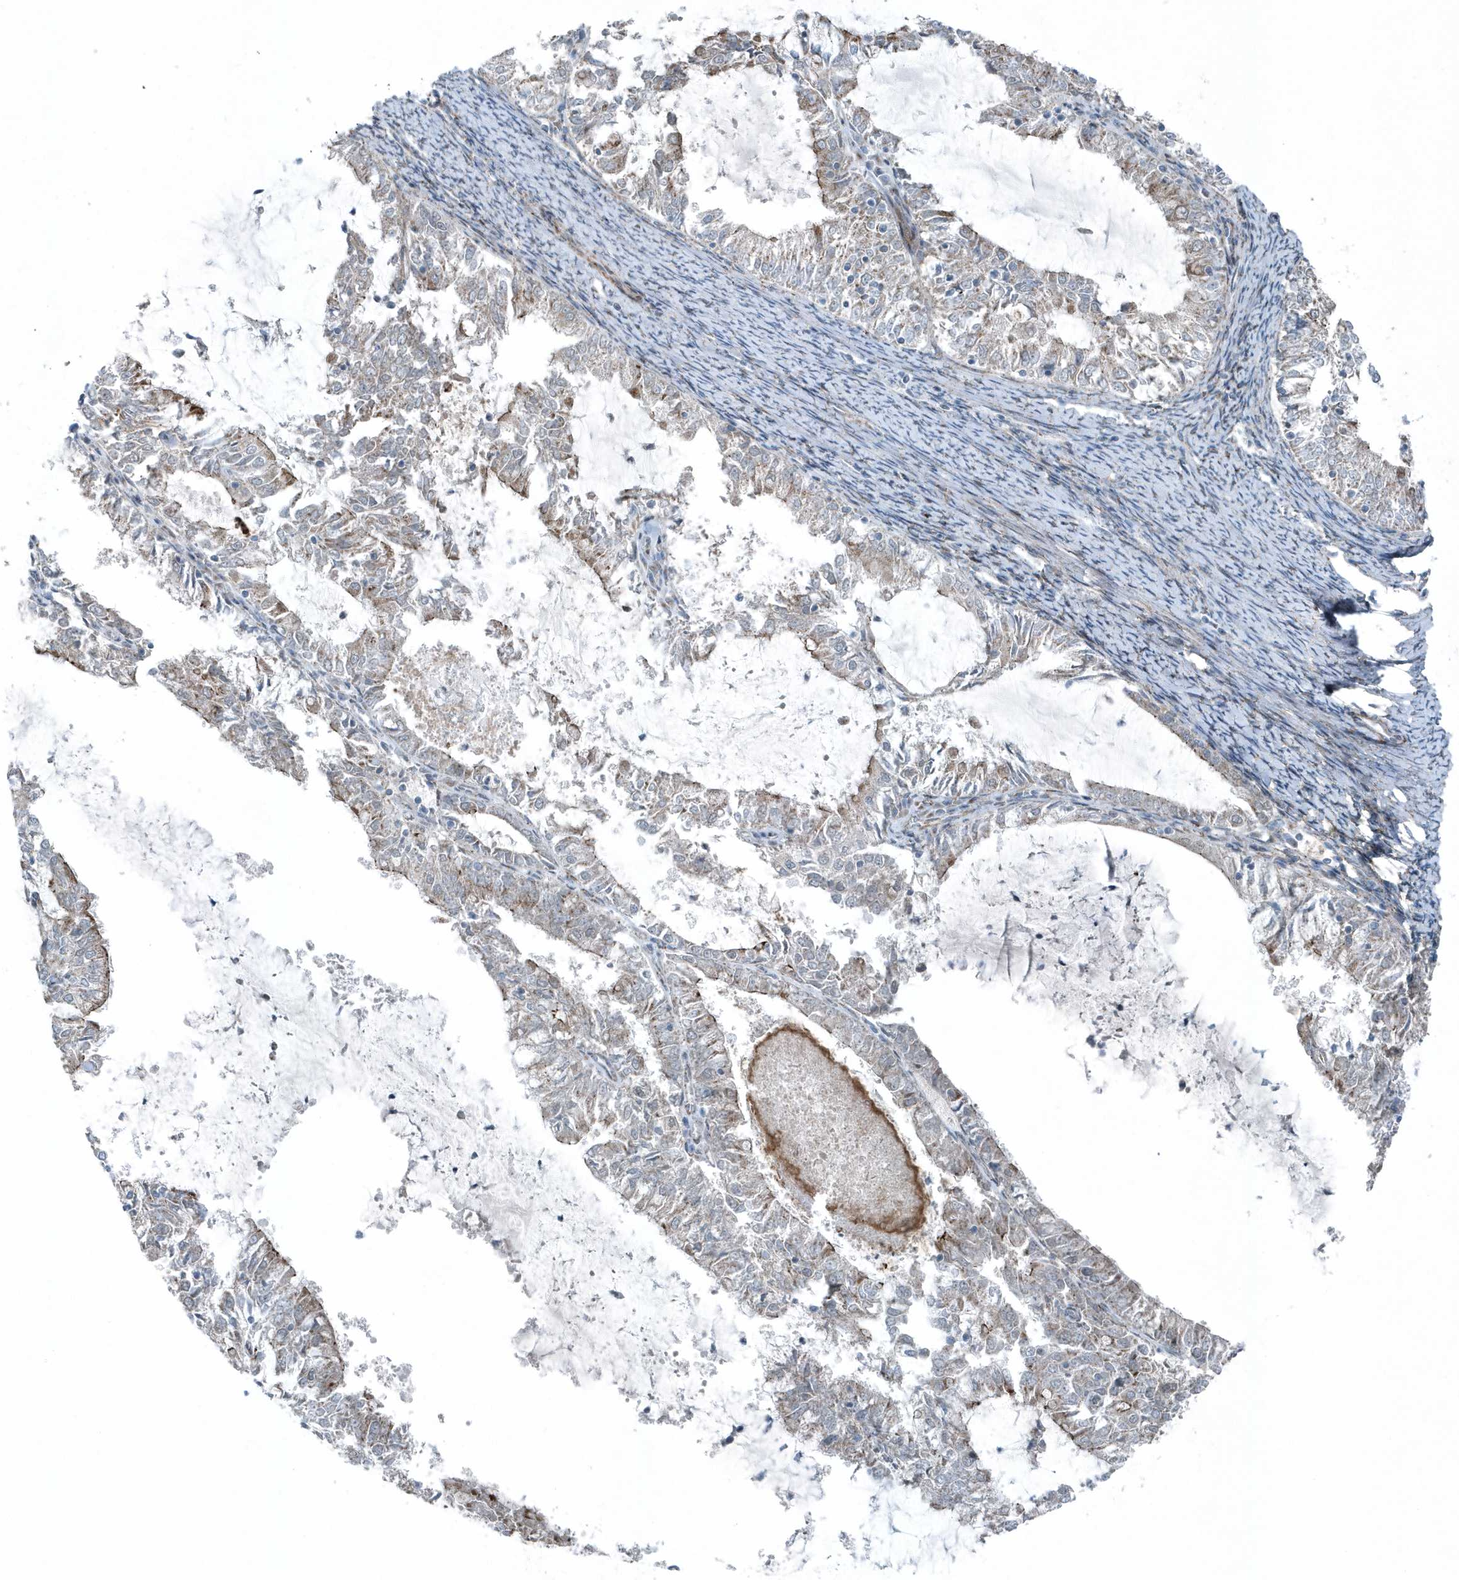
{"staining": {"intensity": "moderate", "quantity": "<25%", "location": "cytoplasmic/membranous"}, "tissue": "endometrial cancer", "cell_type": "Tumor cells", "image_type": "cancer", "snomed": [{"axis": "morphology", "description": "Adenocarcinoma, NOS"}, {"axis": "topography", "description": "Endometrium"}], "caption": "Immunohistochemical staining of human endometrial adenocarcinoma shows low levels of moderate cytoplasmic/membranous expression in about <25% of tumor cells. (DAB IHC with brightfield microscopy, high magnification).", "gene": "GCC2", "patient": {"sex": "female", "age": 57}}